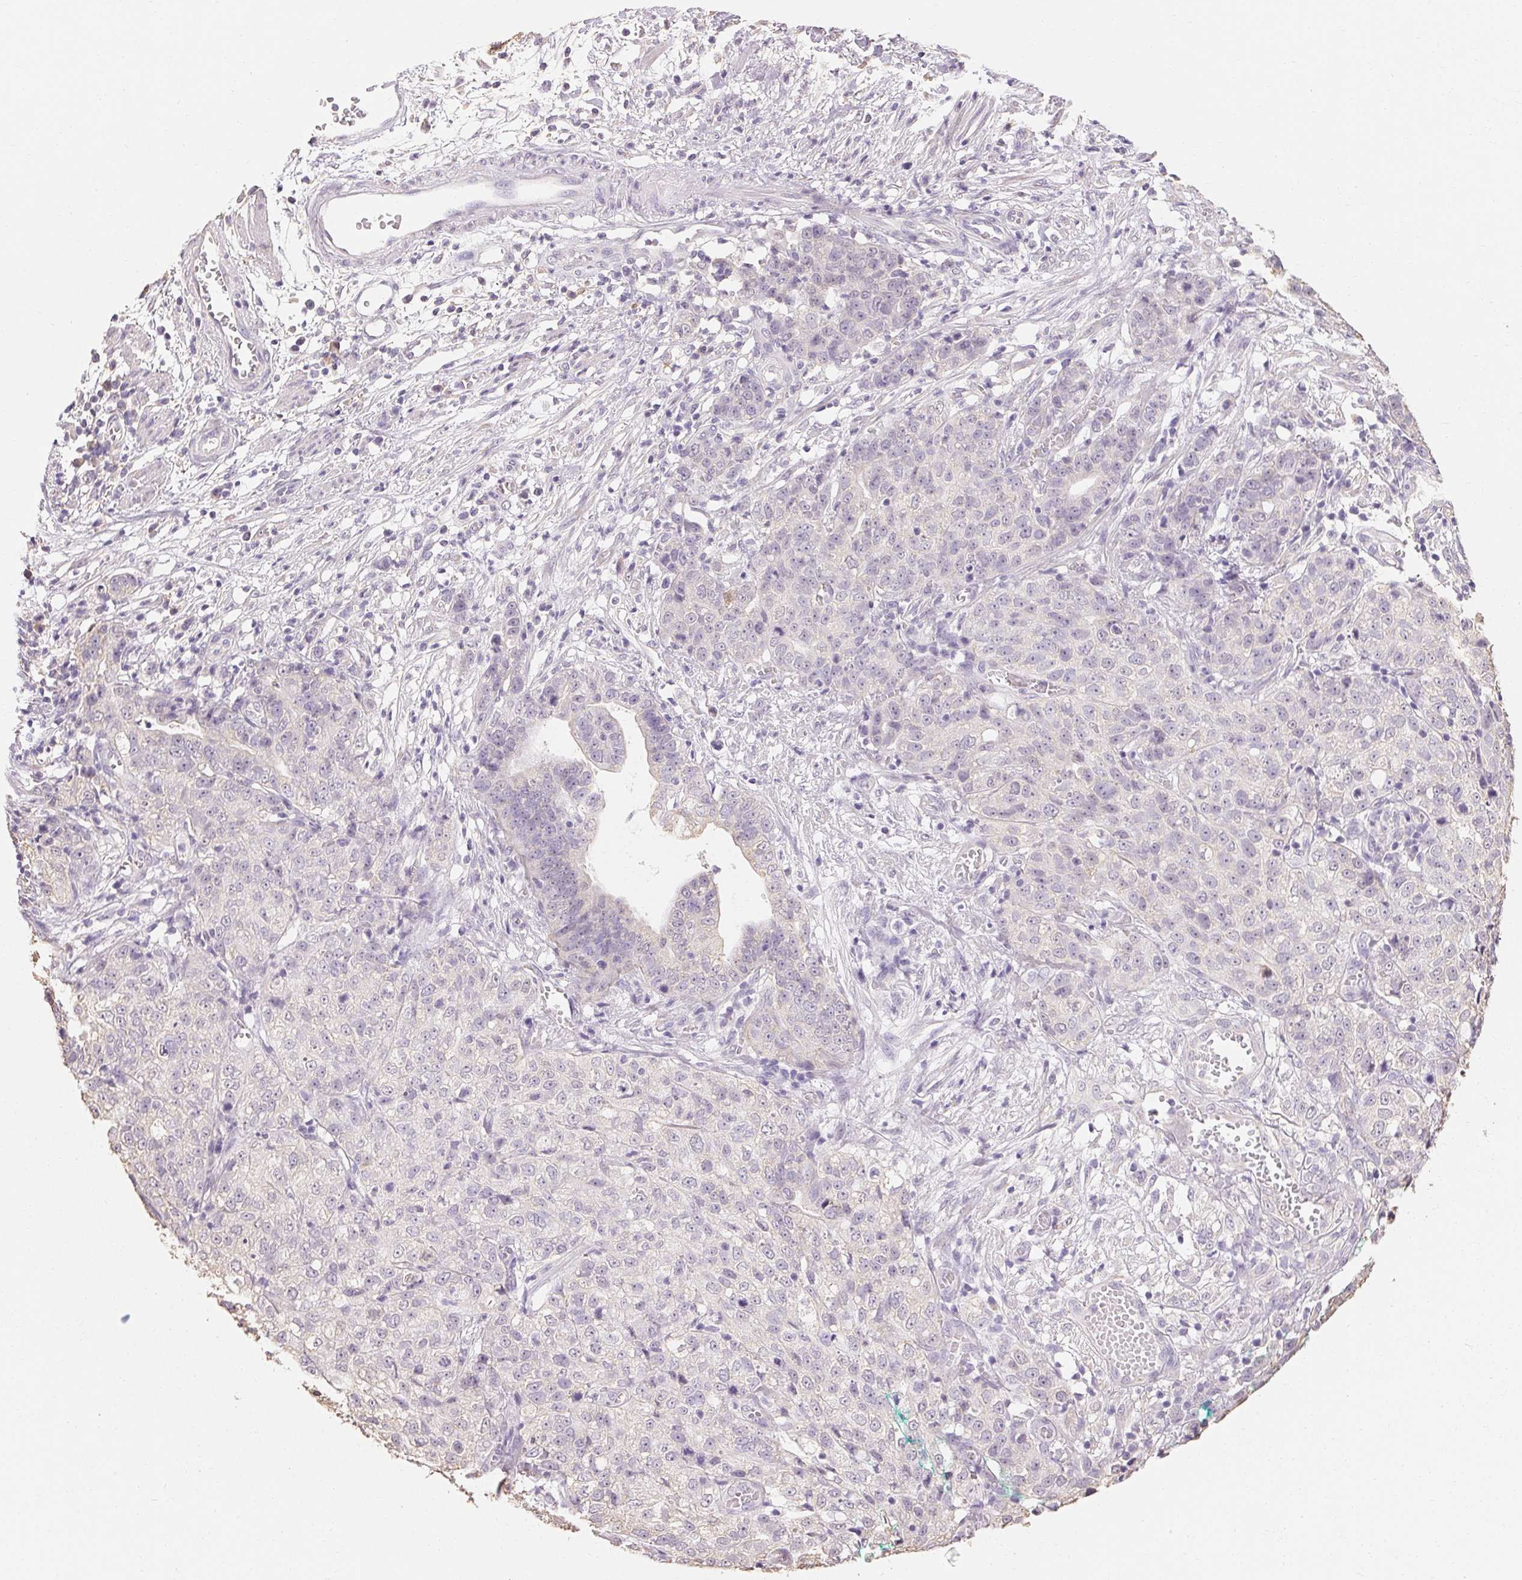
{"staining": {"intensity": "negative", "quantity": "none", "location": "none"}, "tissue": "stomach cancer", "cell_type": "Tumor cells", "image_type": "cancer", "snomed": [{"axis": "morphology", "description": "Adenocarcinoma, NOS"}, {"axis": "topography", "description": "Stomach, upper"}], "caption": "Immunohistochemistry of stomach cancer exhibits no expression in tumor cells.", "gene": "MAP7D2", "patient": {"sex": "female", "age": 67}}